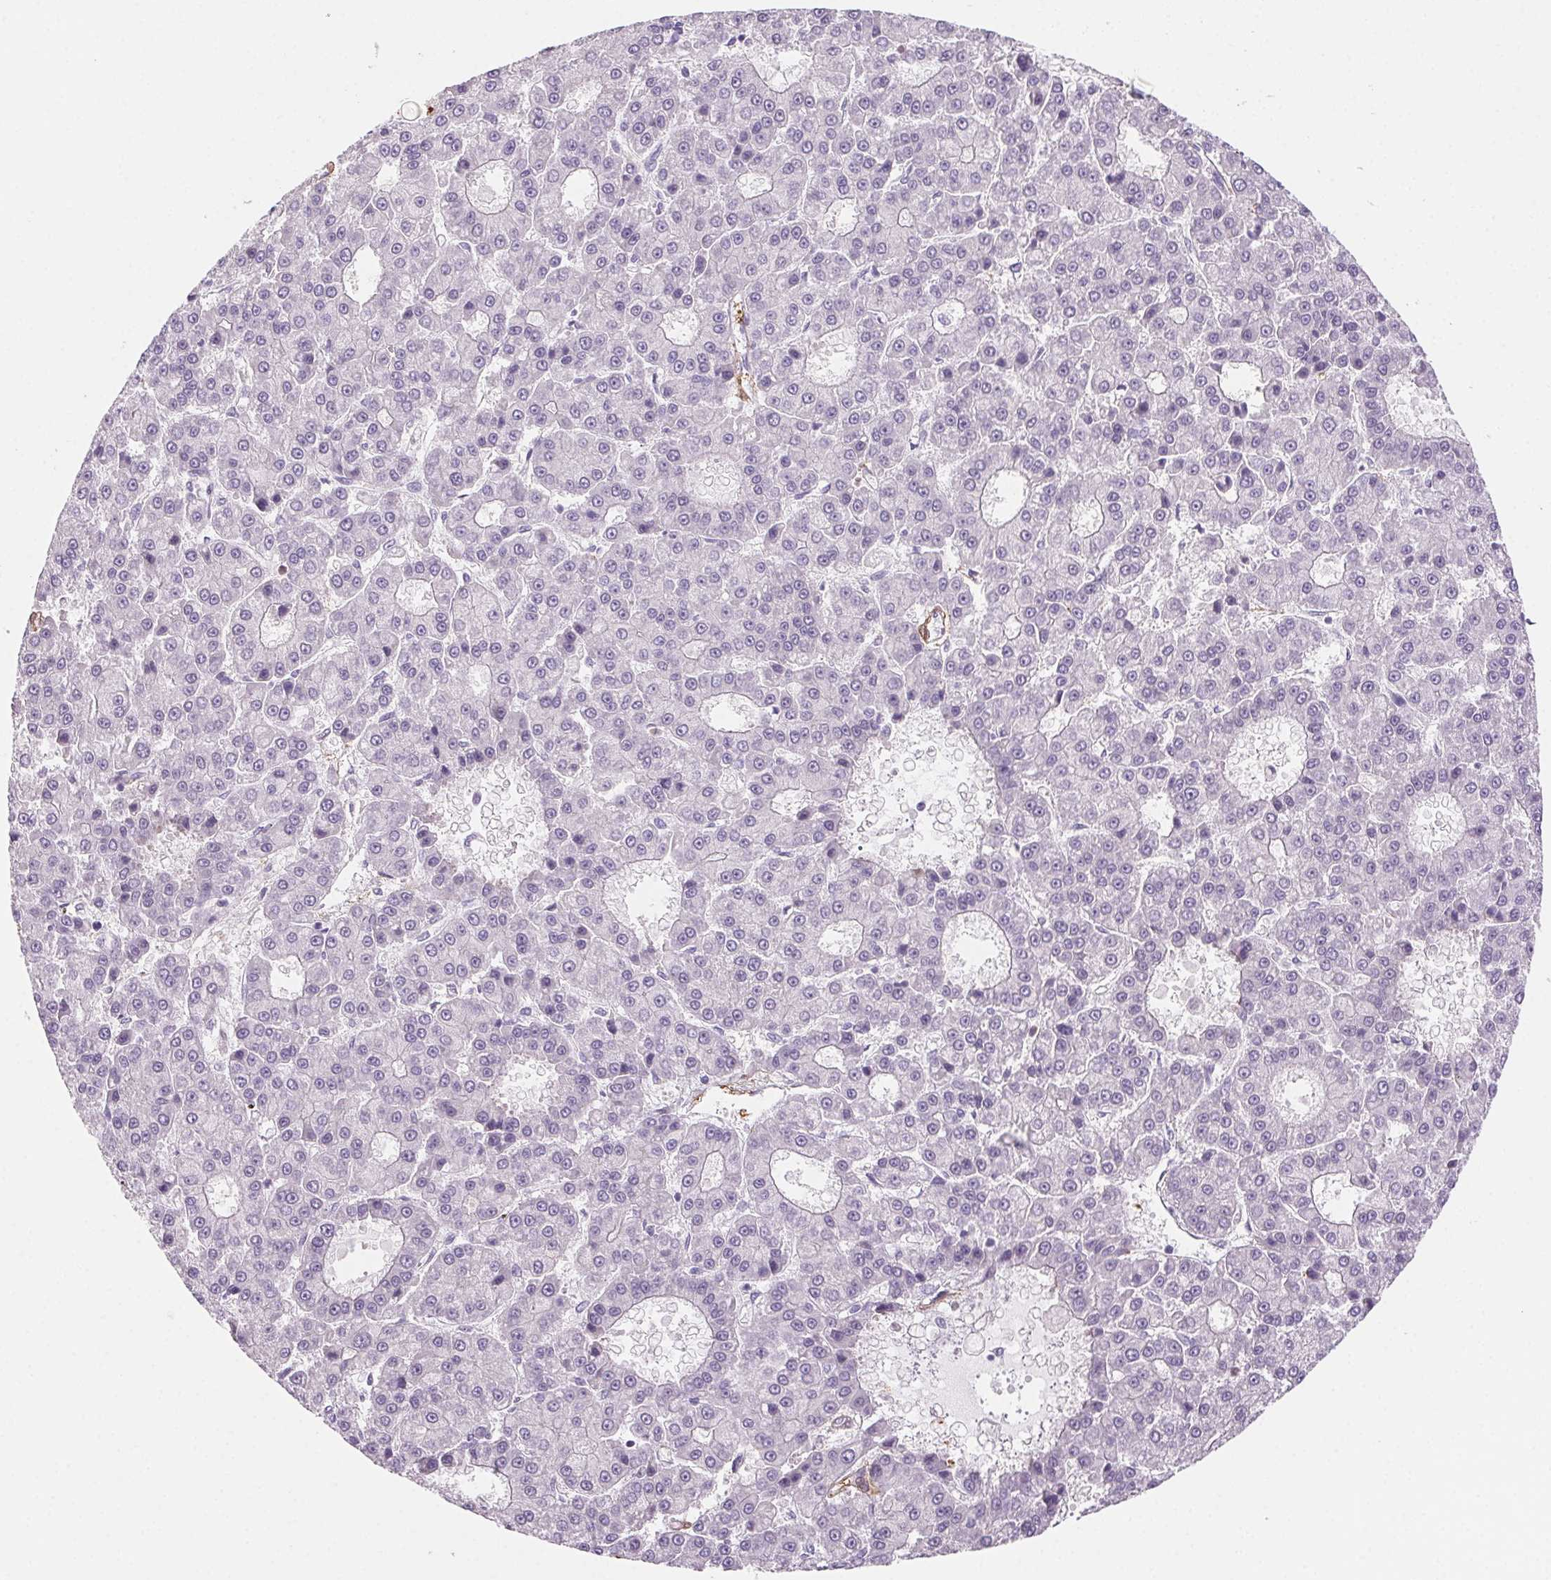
{"staining": {"intensity": "negative", "quantity": "none", "location": "none"}, "tissue": "liver cancer", "cell_type": "Tumor cells", "image_type": "cancer", "snomed": [{"axis": "morphology", "description": "Carcinoma, Hepatocellular, NOS"}, {"axis": "topography", "description": "Liver"}], "caption": "IHC micrograph of neoplastic tissue: hepatocellular carcinoma (liver) stained with DAB displays no significant protein expression in tumor cells. (Immunohistochemistry (ihc), brightfield microscopy, high magnification).", "gene": "GPX8", "patient": {"sex": "male", "age": 70}}